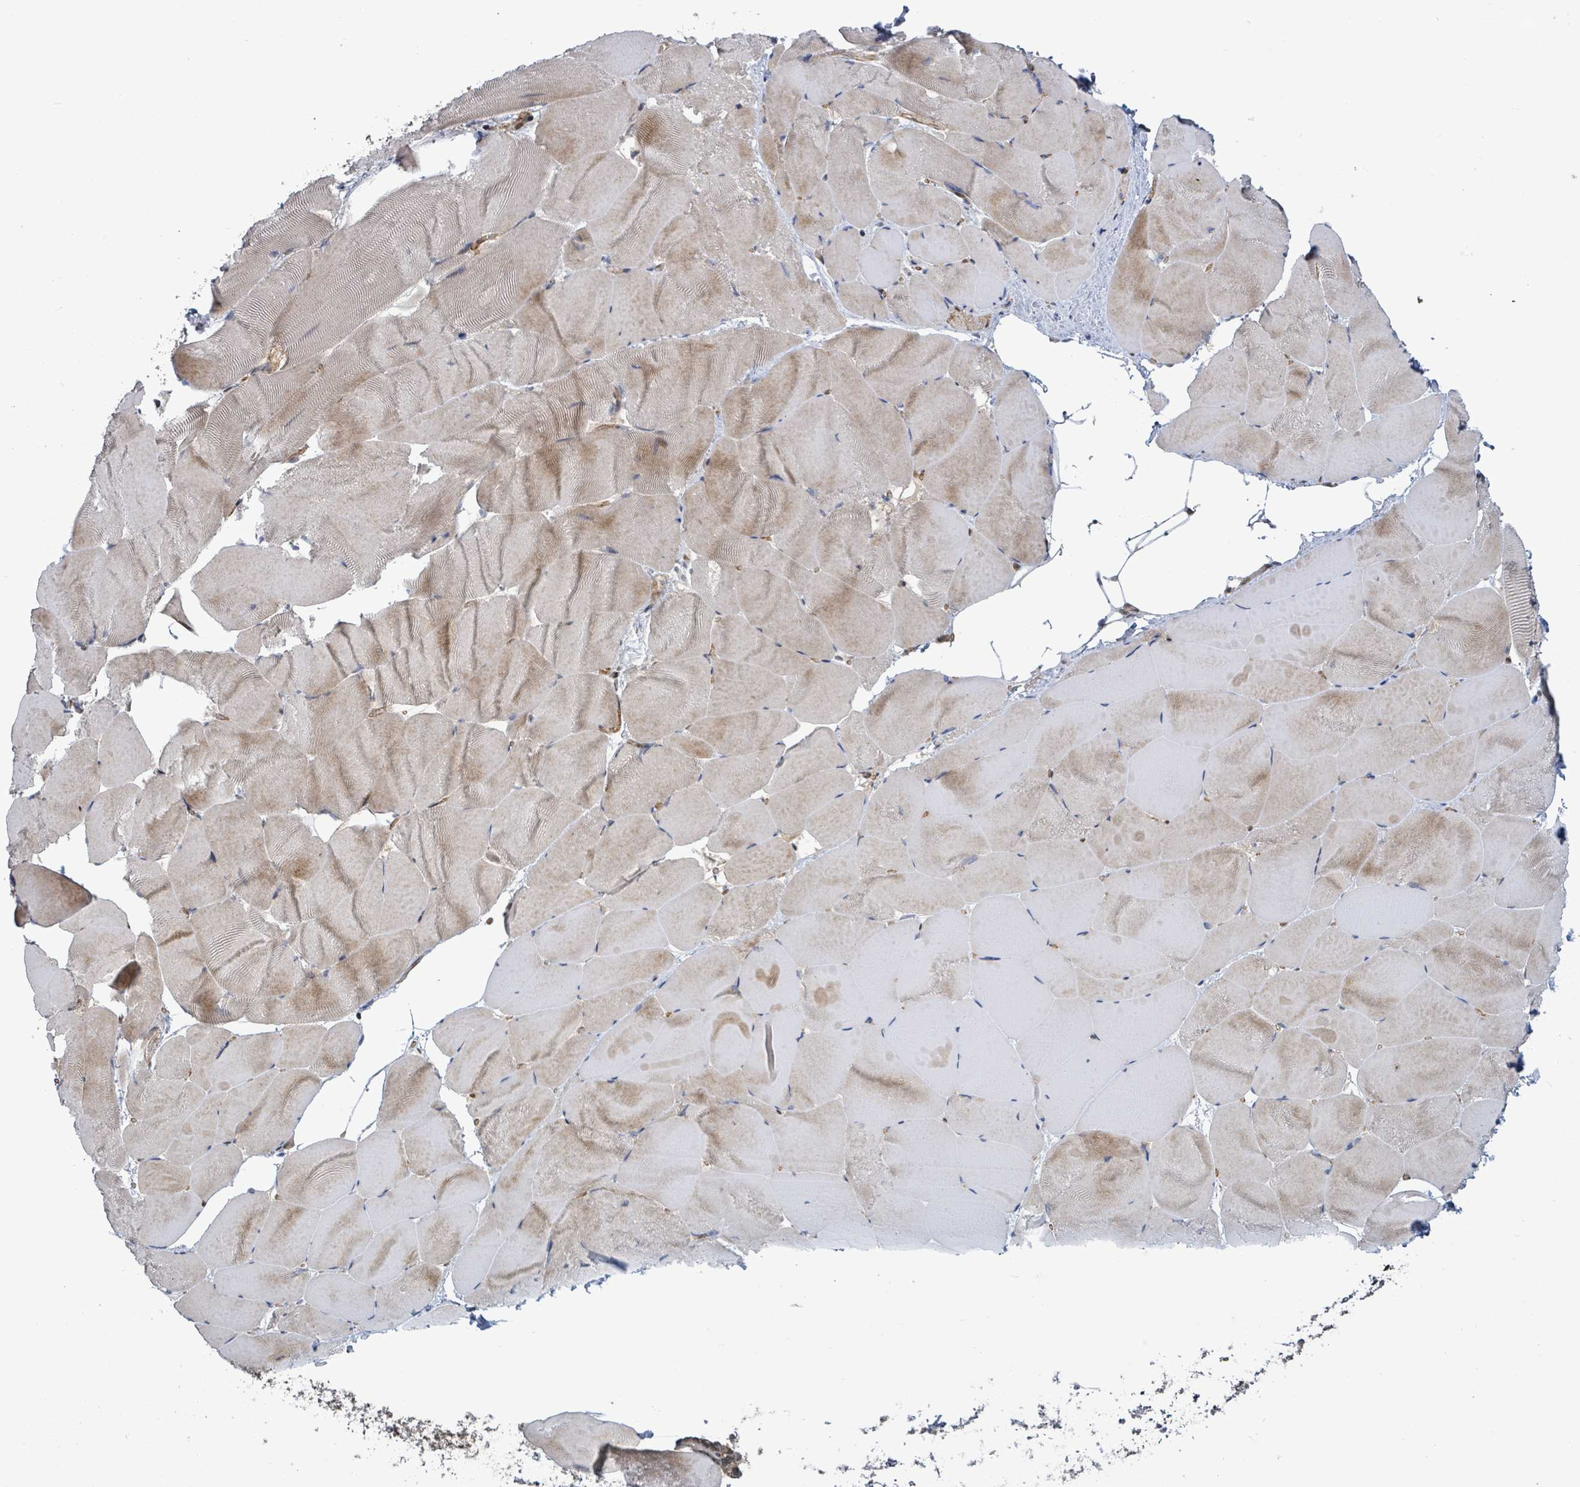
{"staining": {"intensity": "weak", "quantity": "25%-75%", "location": "cytoplasmic/membranous"}, "tissue": "skeletal muscle", "cell_type": "Myocytes", "image_type": "normal", "snomed": [{"axis": "morphology", "description": "Normal tissue, NOS"}, {"axis": "topography", "description": "Skeletal muscle"}], "caption": "The micrograph exhibits staining of normal skeletal muscle, revealing weak cytoplasmic/membranous protein expression (brown color) within myocytes. The staining was performed using DAB, with brown indicating positive protein expression. Nuclei are stained blue with hematoxylin.", "gene": "FBXO6", "patient": {"sex": "female", "age": 64}}